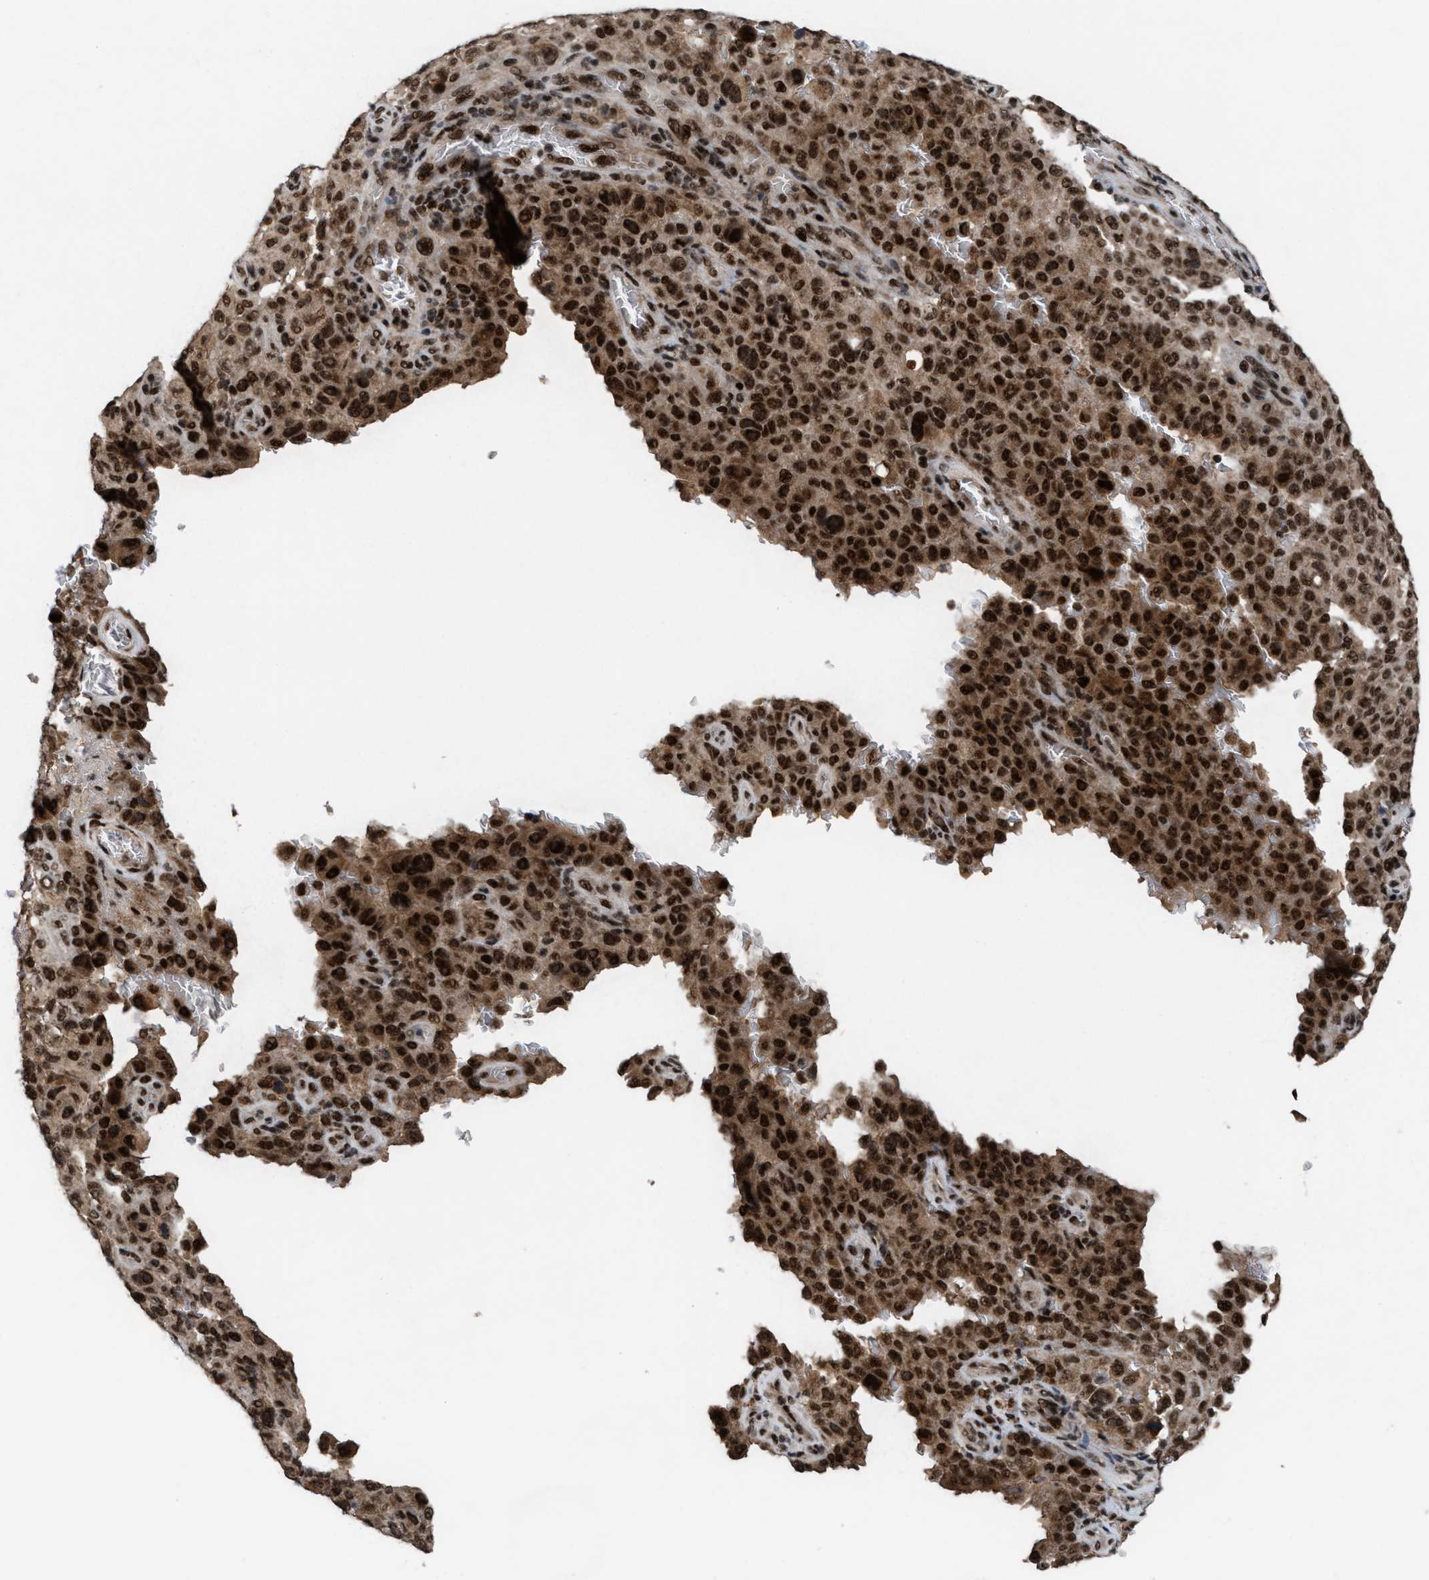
{"staining": {"intensity": "strong", "quantity": ">75%", "location": "cytoplasmic/membranous,nuclear"}, "tissue": "melanoma", "cell_type": "Tumor cells", "image_type": "cancer", "snomed": [{"axis": "morphology", "description": "Malignant melanoma, NOS"}, {"axis": "topography", "description": "Skin"}], "caption": "IHC photomicrograph of neoplastic tissue: human malignant melanoma stained using immunohistochemistry reveals high levels of strong protein expression localized specifically in the cytoplasmic/membranous and nuclear of tumor cells, appearing as a cytoplasmic/membranous and nuclear brown color.", "gene": "PRPF4", "patient": {"sex": "female", "age": 82}}